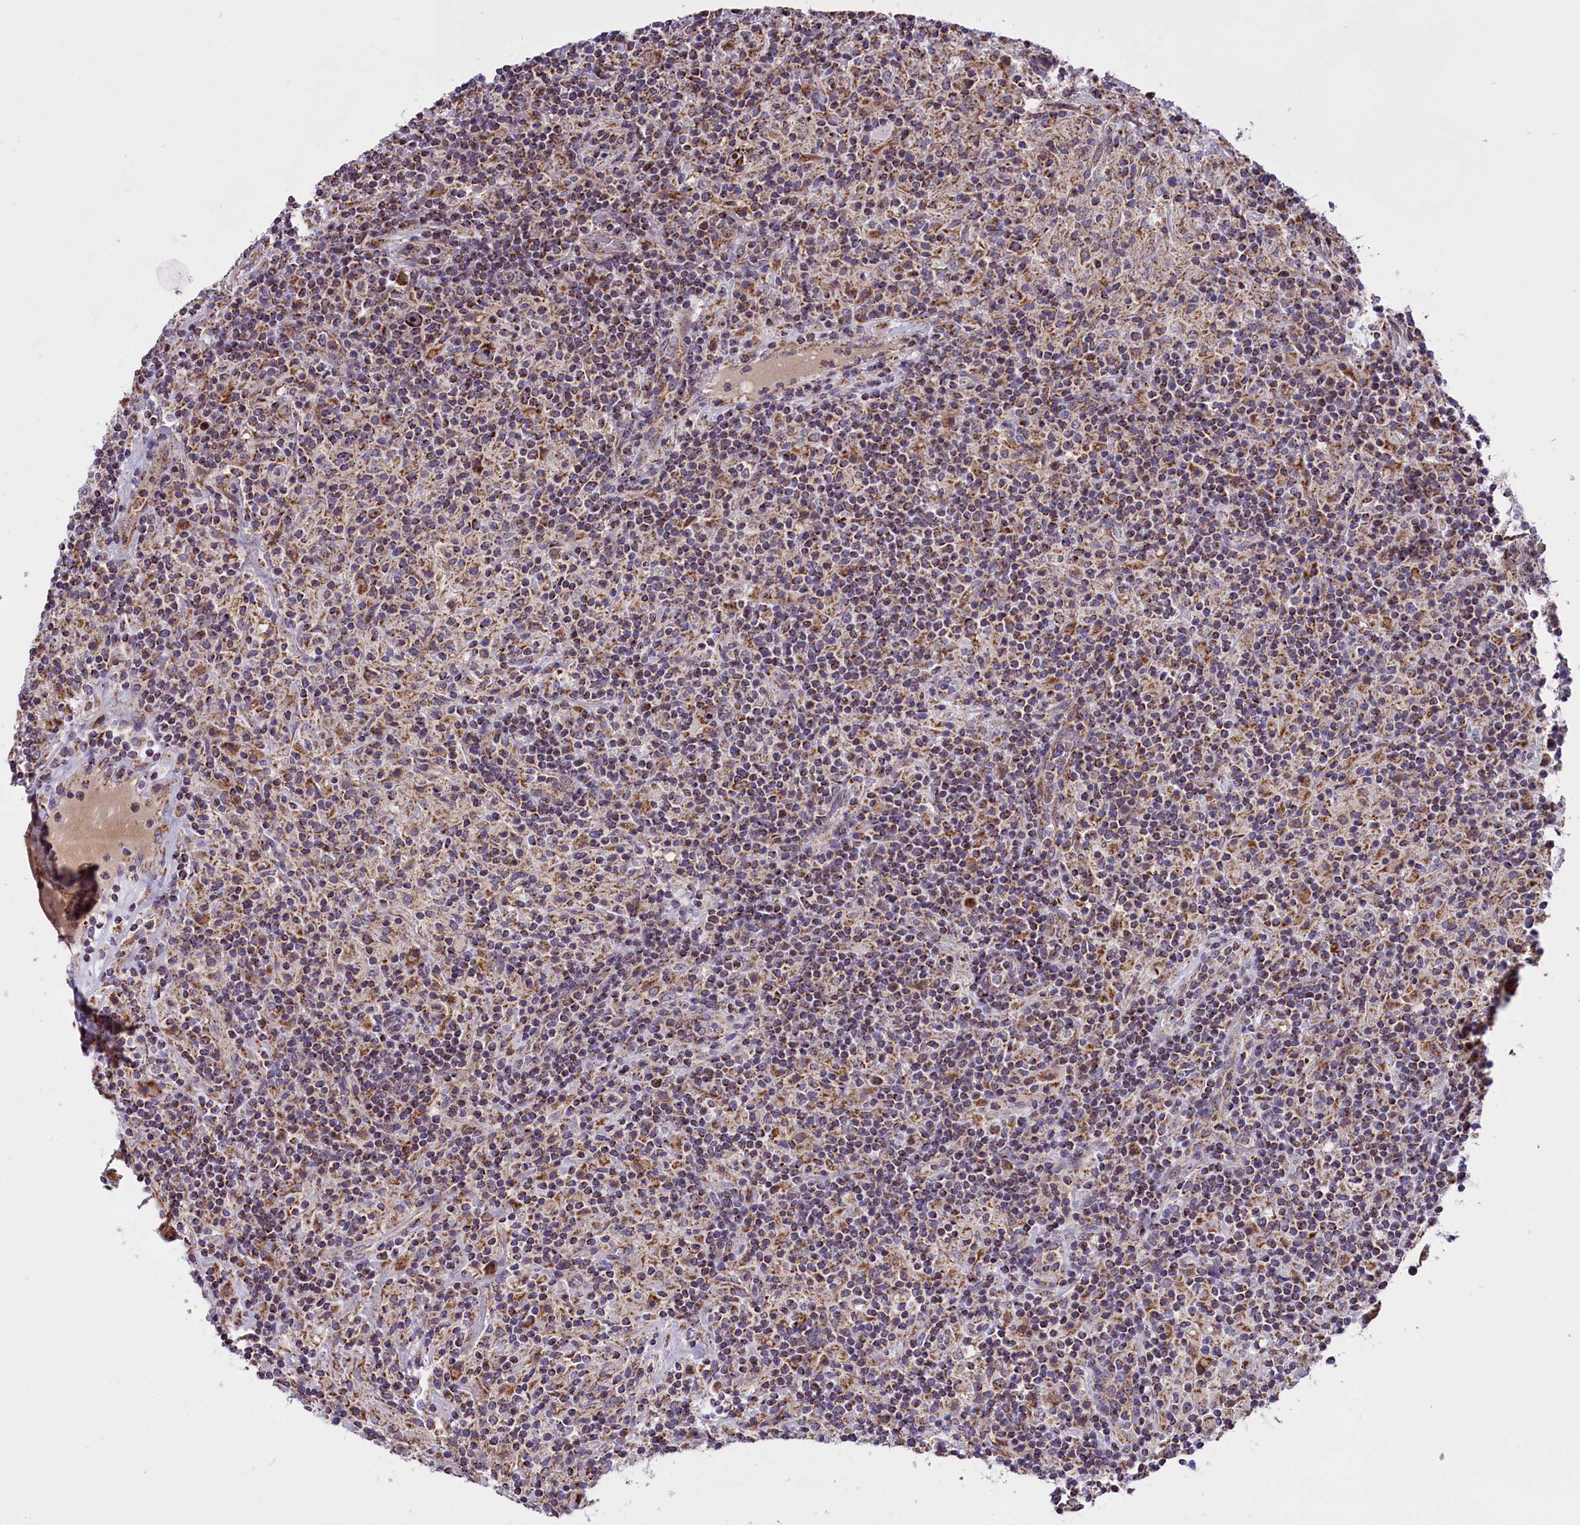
{"staining": {"intensity": "strong", "quantity": ">75%", "location": "cytoplasmic/membranous,nuclear"}, "tissue": "lymphoma", "cell_type": "Tumor cells", "image_type": "cancer", "snomed": [{"axis": "morphology", "description": "Hodgkin's disease, NOS"}, {"axis": "topography", "description": "Lymph node"}], "caption": "The image demonstrates a brown stain indicating the presence of a protein in the cytoplasmic/membranous and nuclear of tumor cells in lymphoma.", "gene": "GLRX5", "patient": {"sex": "male", "age": 70}}